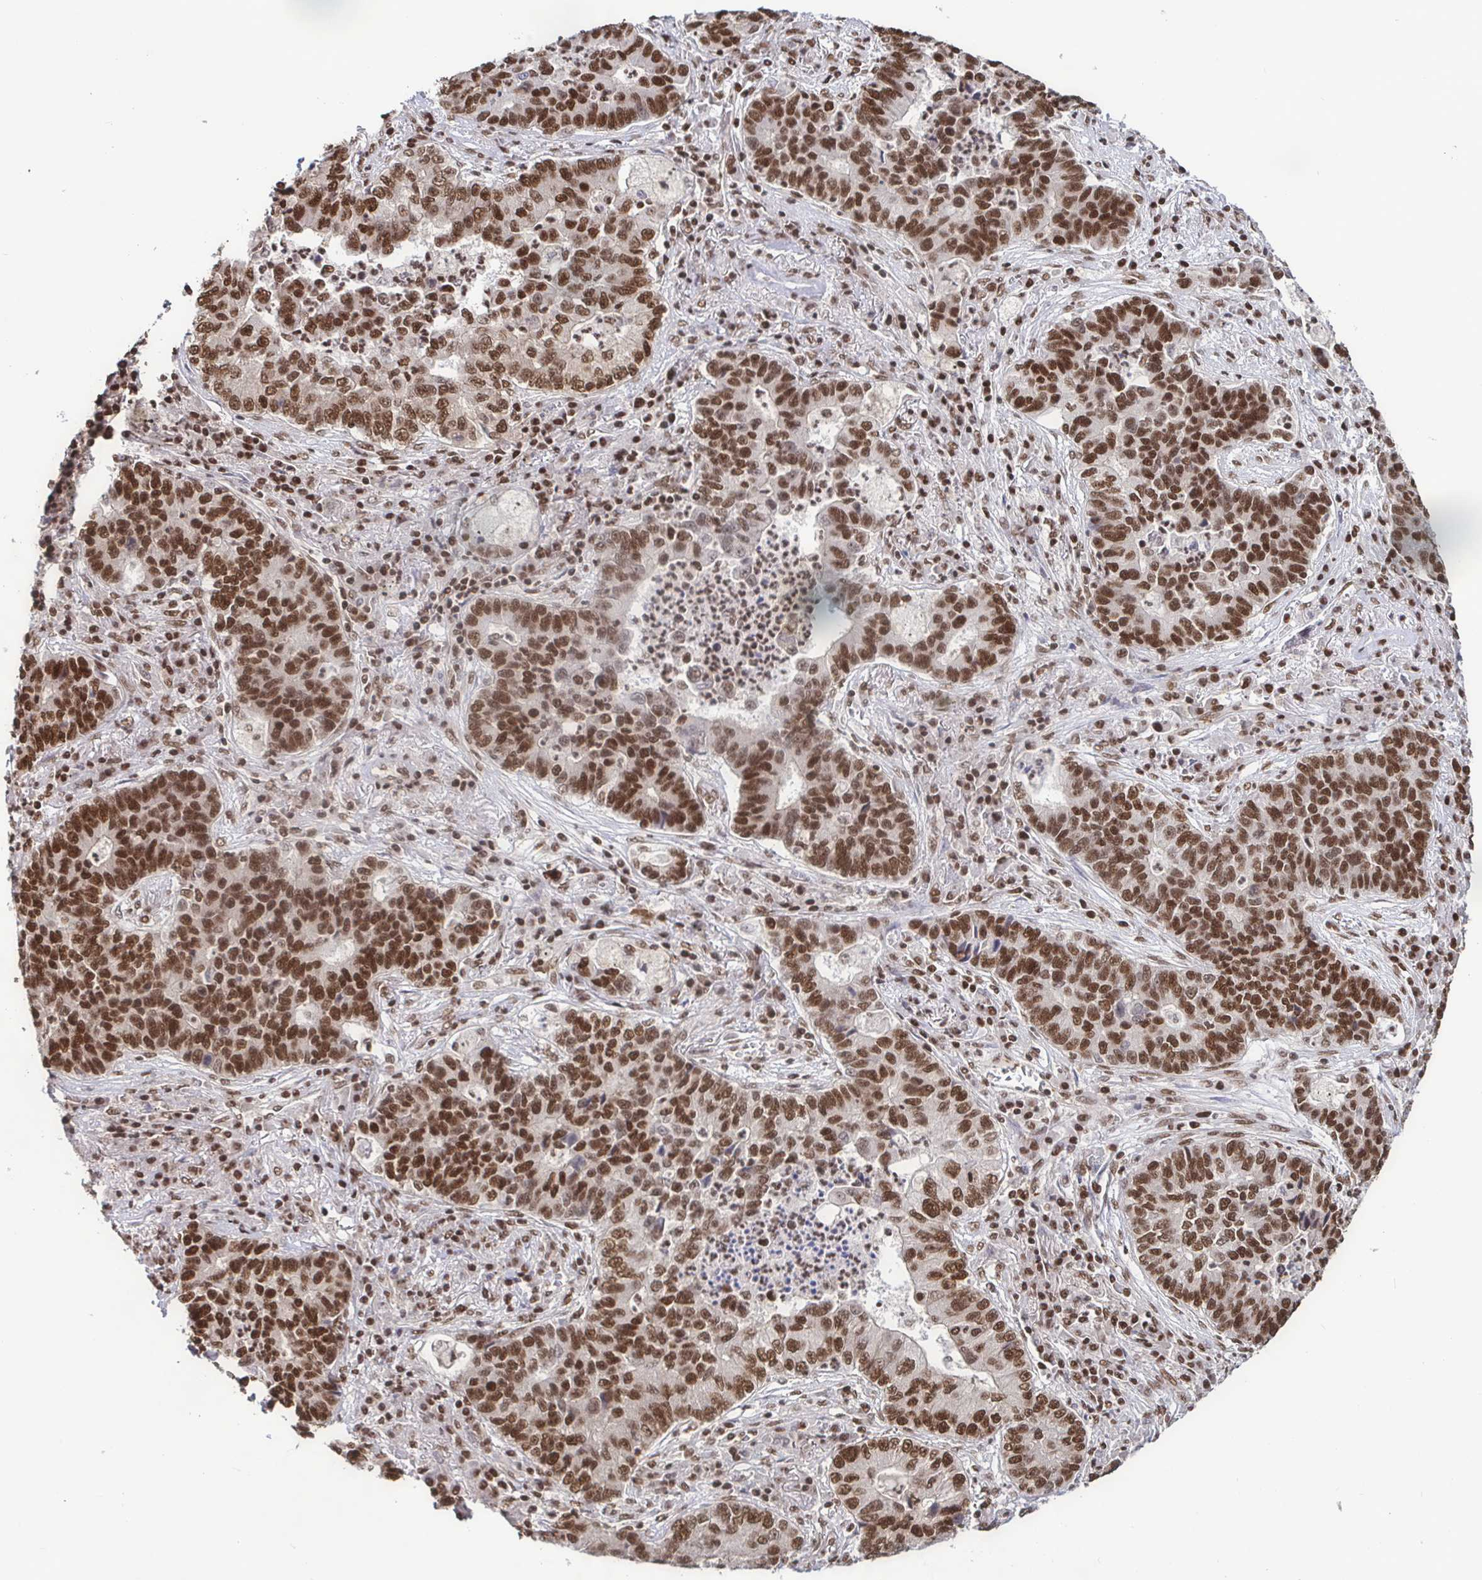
{"staining": {"intensity": "strong", "quantity": "25%-75%", "location": "nuclear"}, "tissue": "lung cancer", "cell_type": "Tumor cells", "image_type": "cancer", "snomed": [{"axis": "morphology", "description": "Adenocarcinoma, NOS"}, {"axis": "topography", "description": "Lung"}], "caption": "This is an image of IHC staining of adenocarcinoma (lung), which shows strong expression in the nuclear of tumor cells.", "gene": "SP3", "patient": {"sex": "female", "age": 57}}